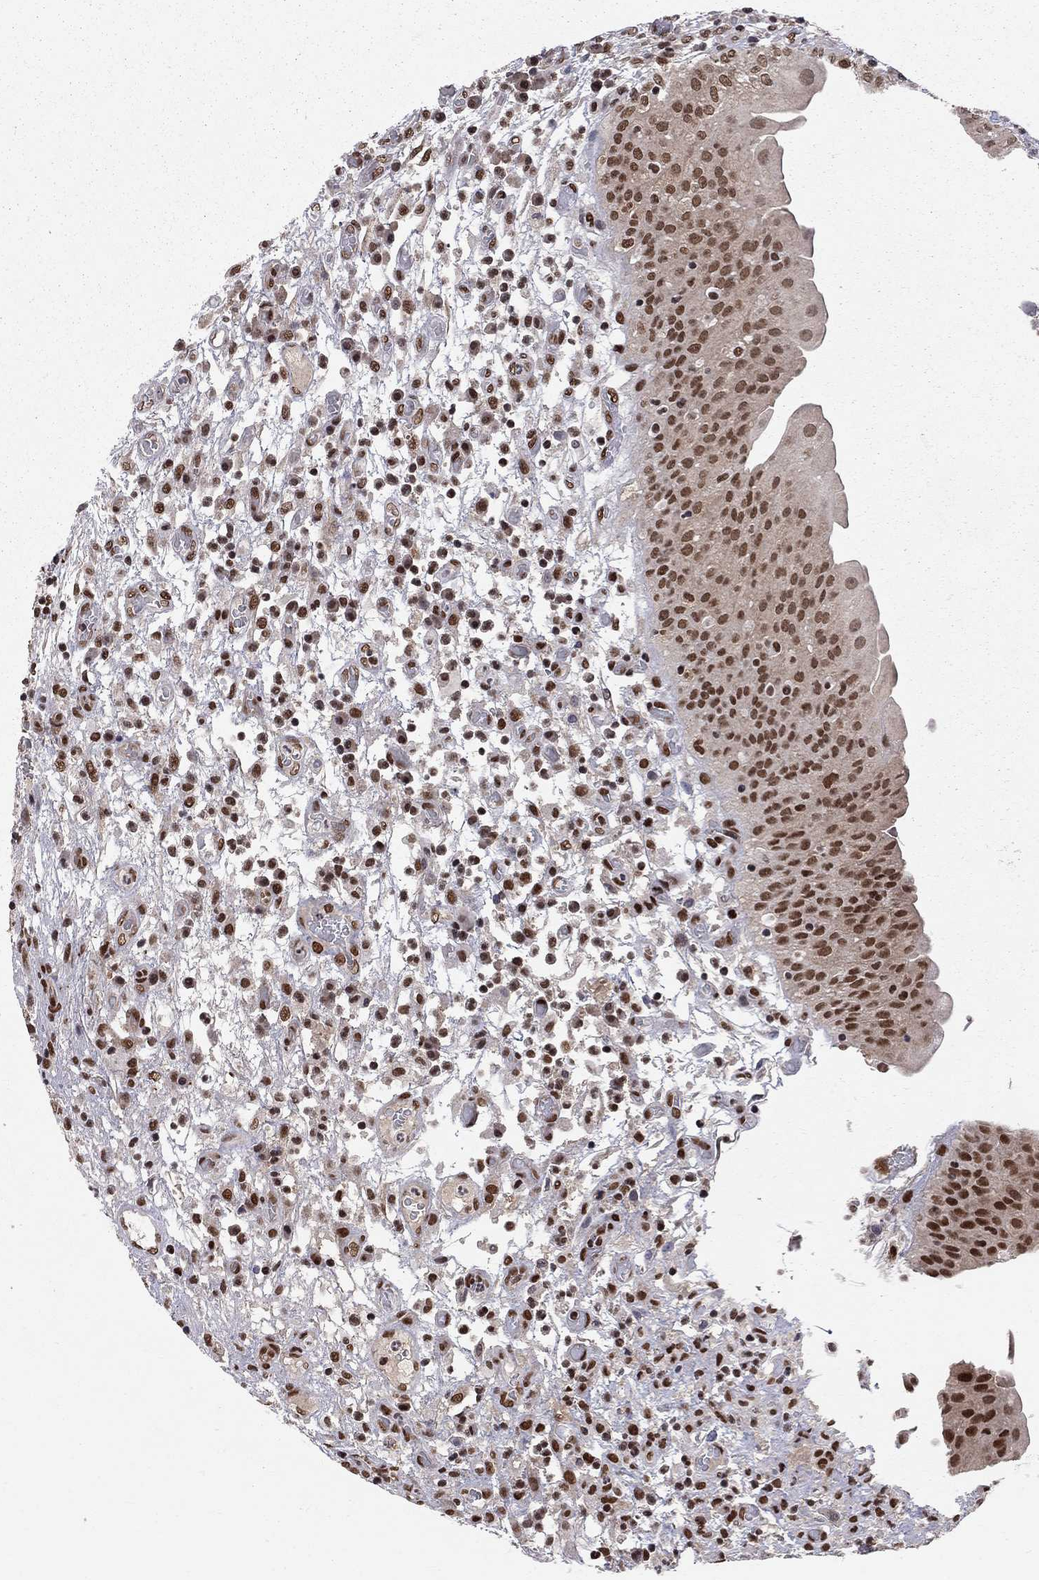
{"staining": {"intensity": "moderate", "quantity": ">75%", "location": "nuclear"}, "tissue": "urothelial cancer", "cell_type": "Tumor cells", "image_type": "cancer", "snomed": [{"axis": "morphology", "description": "Urothelial carcinoma, High grade"}, {"axis": "topography", "description": "Urinary bladder"}], "caption": "Immunohistochemistry staining of urothelial cancer, which displays medium levels of moderate nuclear expression in about >75% of tumor cells indicating moderate nuclear protein positivity. The staining was performed using DAB (brown) for protein detection and nuclei were counterstained in hematoxylin (blue).", "gene": "SAP30L", "patient": {"sex": "male", "age": 60}}